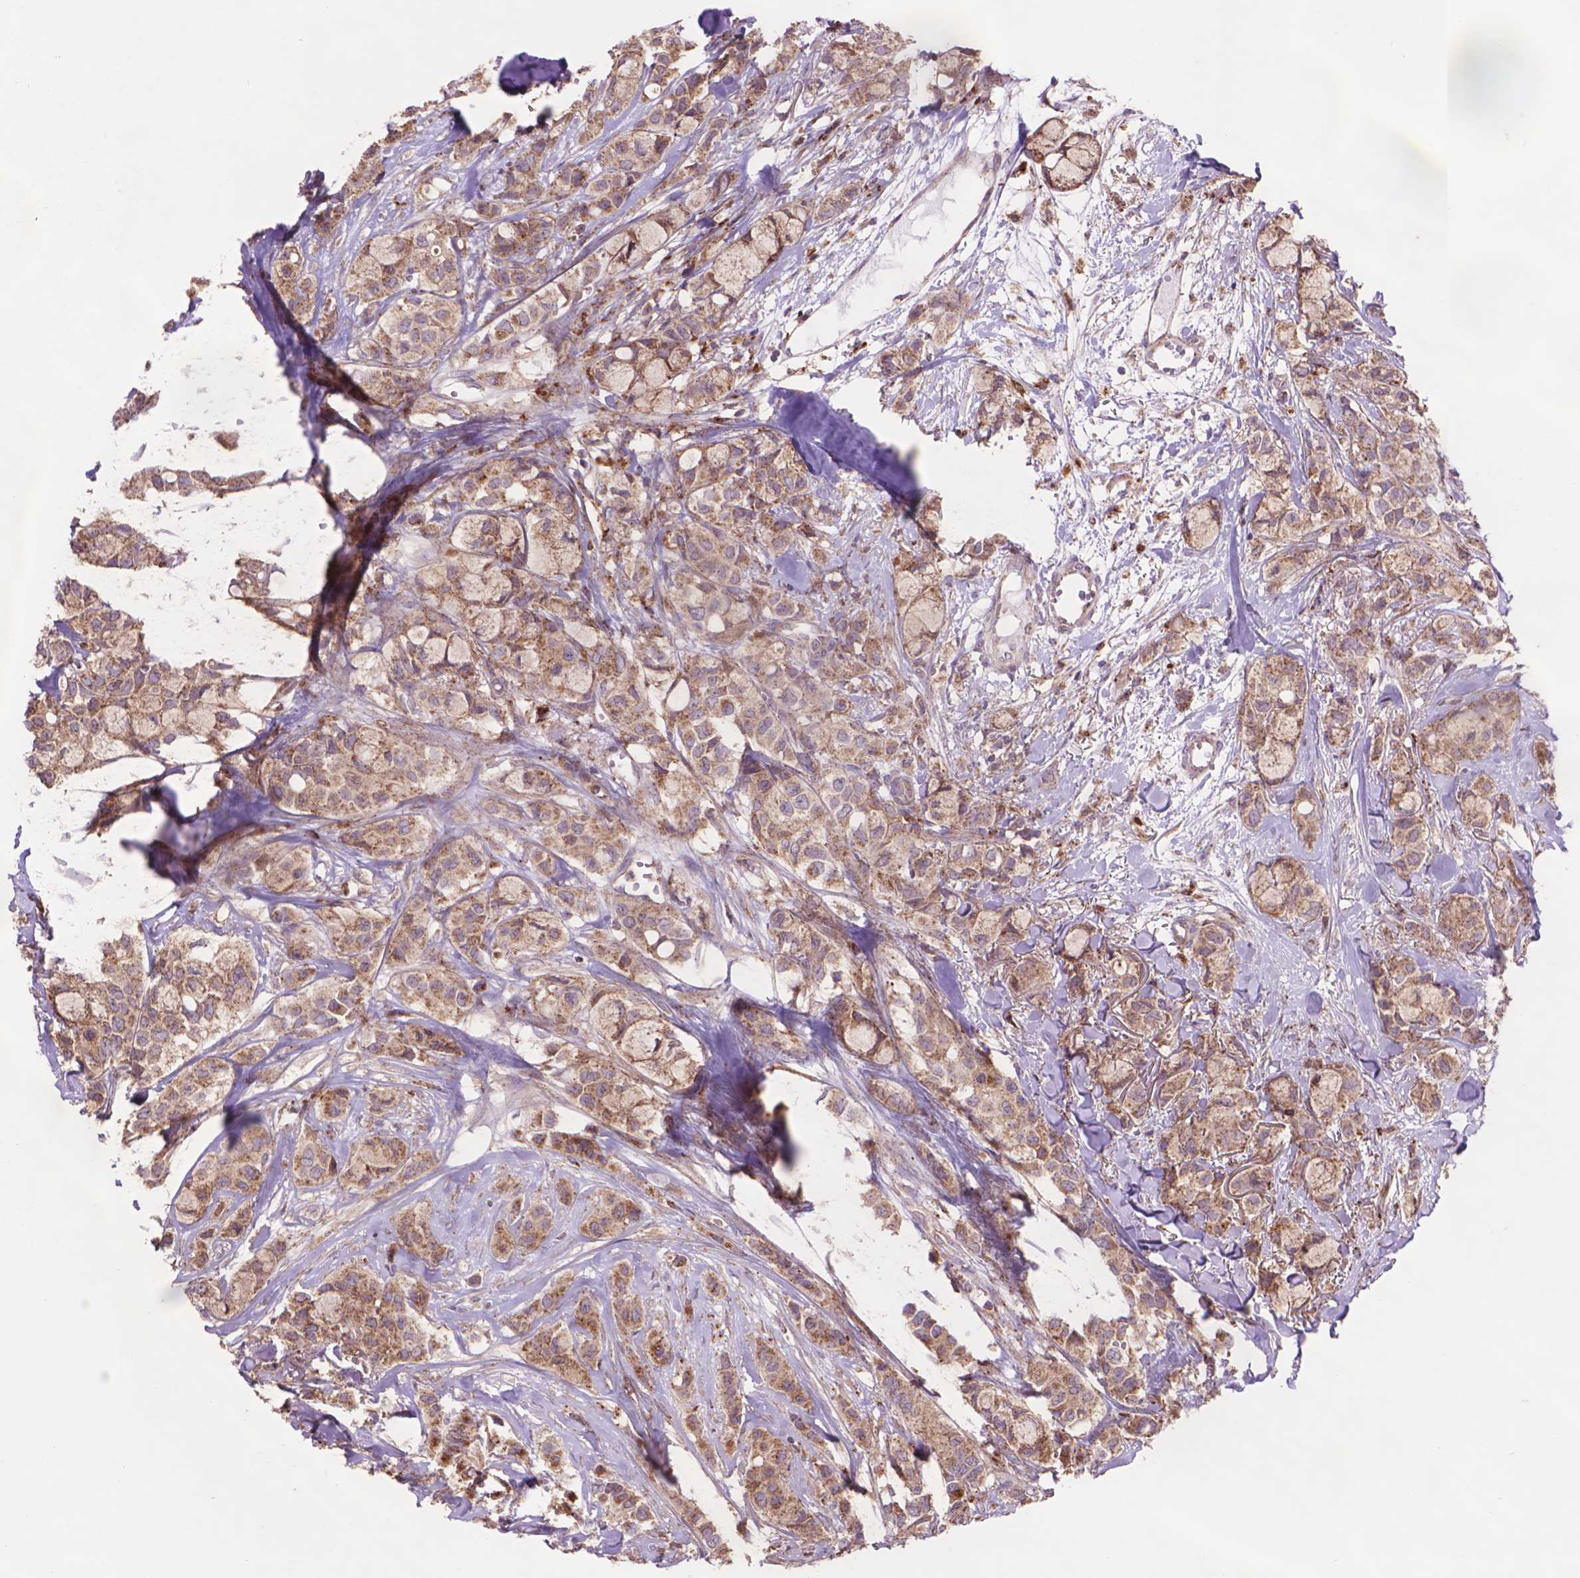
{"staining": {"intensity": "moderate", "quantity": ">75%", "location": "cytoplasmic/membranous"}, "tissue": "breast cancer", "cell_type": "Tumor cells", "image_type": "cancer", "snomed": [{"axis": "morphology", "description": "Duct carcinoma"}, {"axis": "topography", "description": "Breast"}], "caption": "A brown stain labels moderate cytoplasmic/membranous staining of a protein in breast cancer tumor cells.", "gene": "GLB1", "patient": {"sex": "female", "age": 85}}